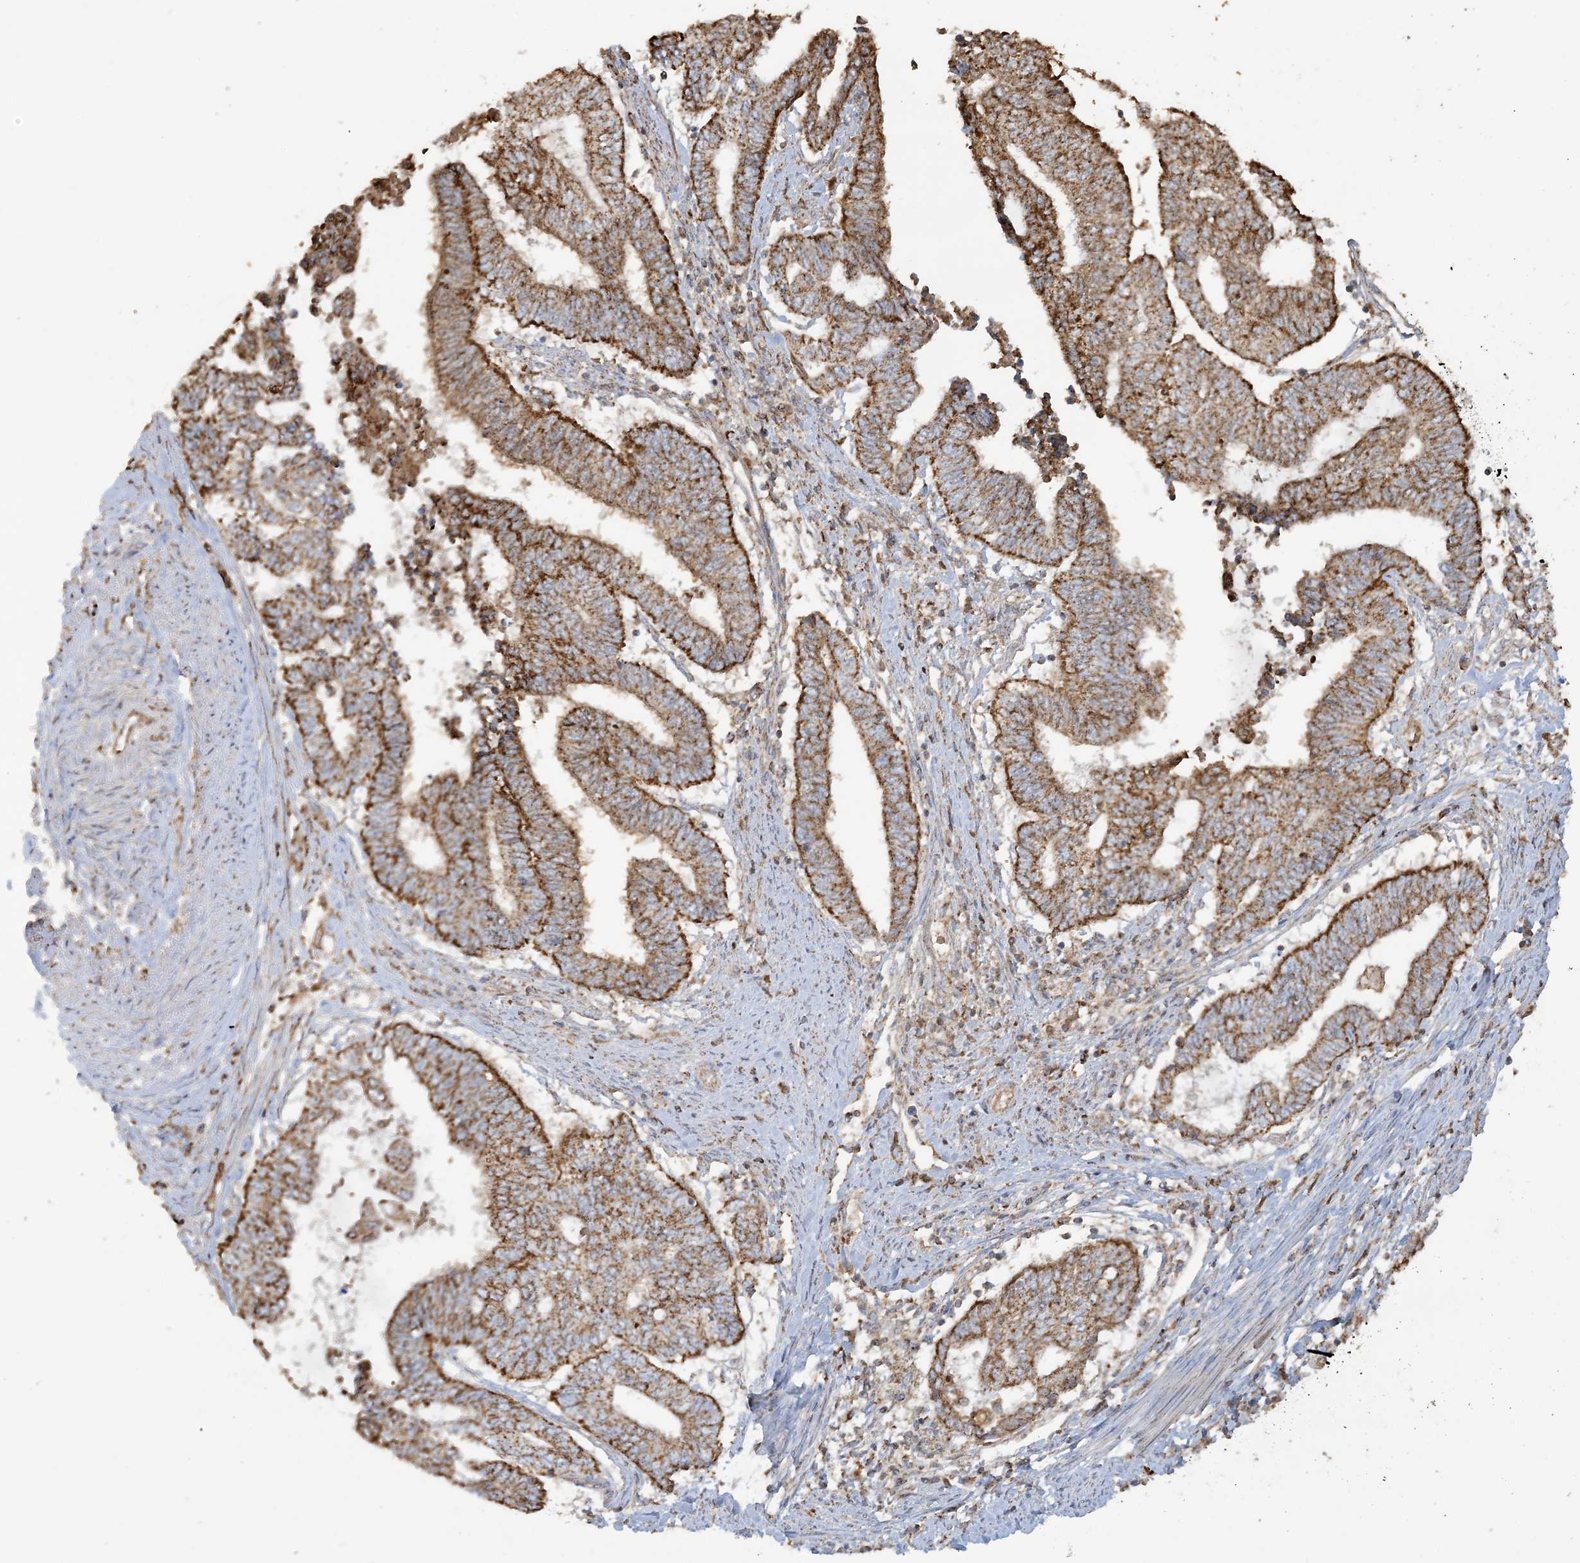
{"staining": {"intensity": "strong", "quantity": ">75%", "location": "cytoplasmic/membranous"}, "tissue": "endometrial cancer", "cell_type": "Tumor cells", "image_type": "cancer", "snomed": [{"axis": "morphology", "description": "Adenocarcinoma, NOS"}, {"axis": "topography", "description": "Uterus"}, {"axis": "topography", "description": "Endometrium"}], "caption": "The photomicrograph demonstrates staining of endometrial cancer, revealing strong cytoplasmic/membranous protein staining (brown color) within tumor cells.", "gene": "AGA", "patient": {"sex": "female", "age": 70}}